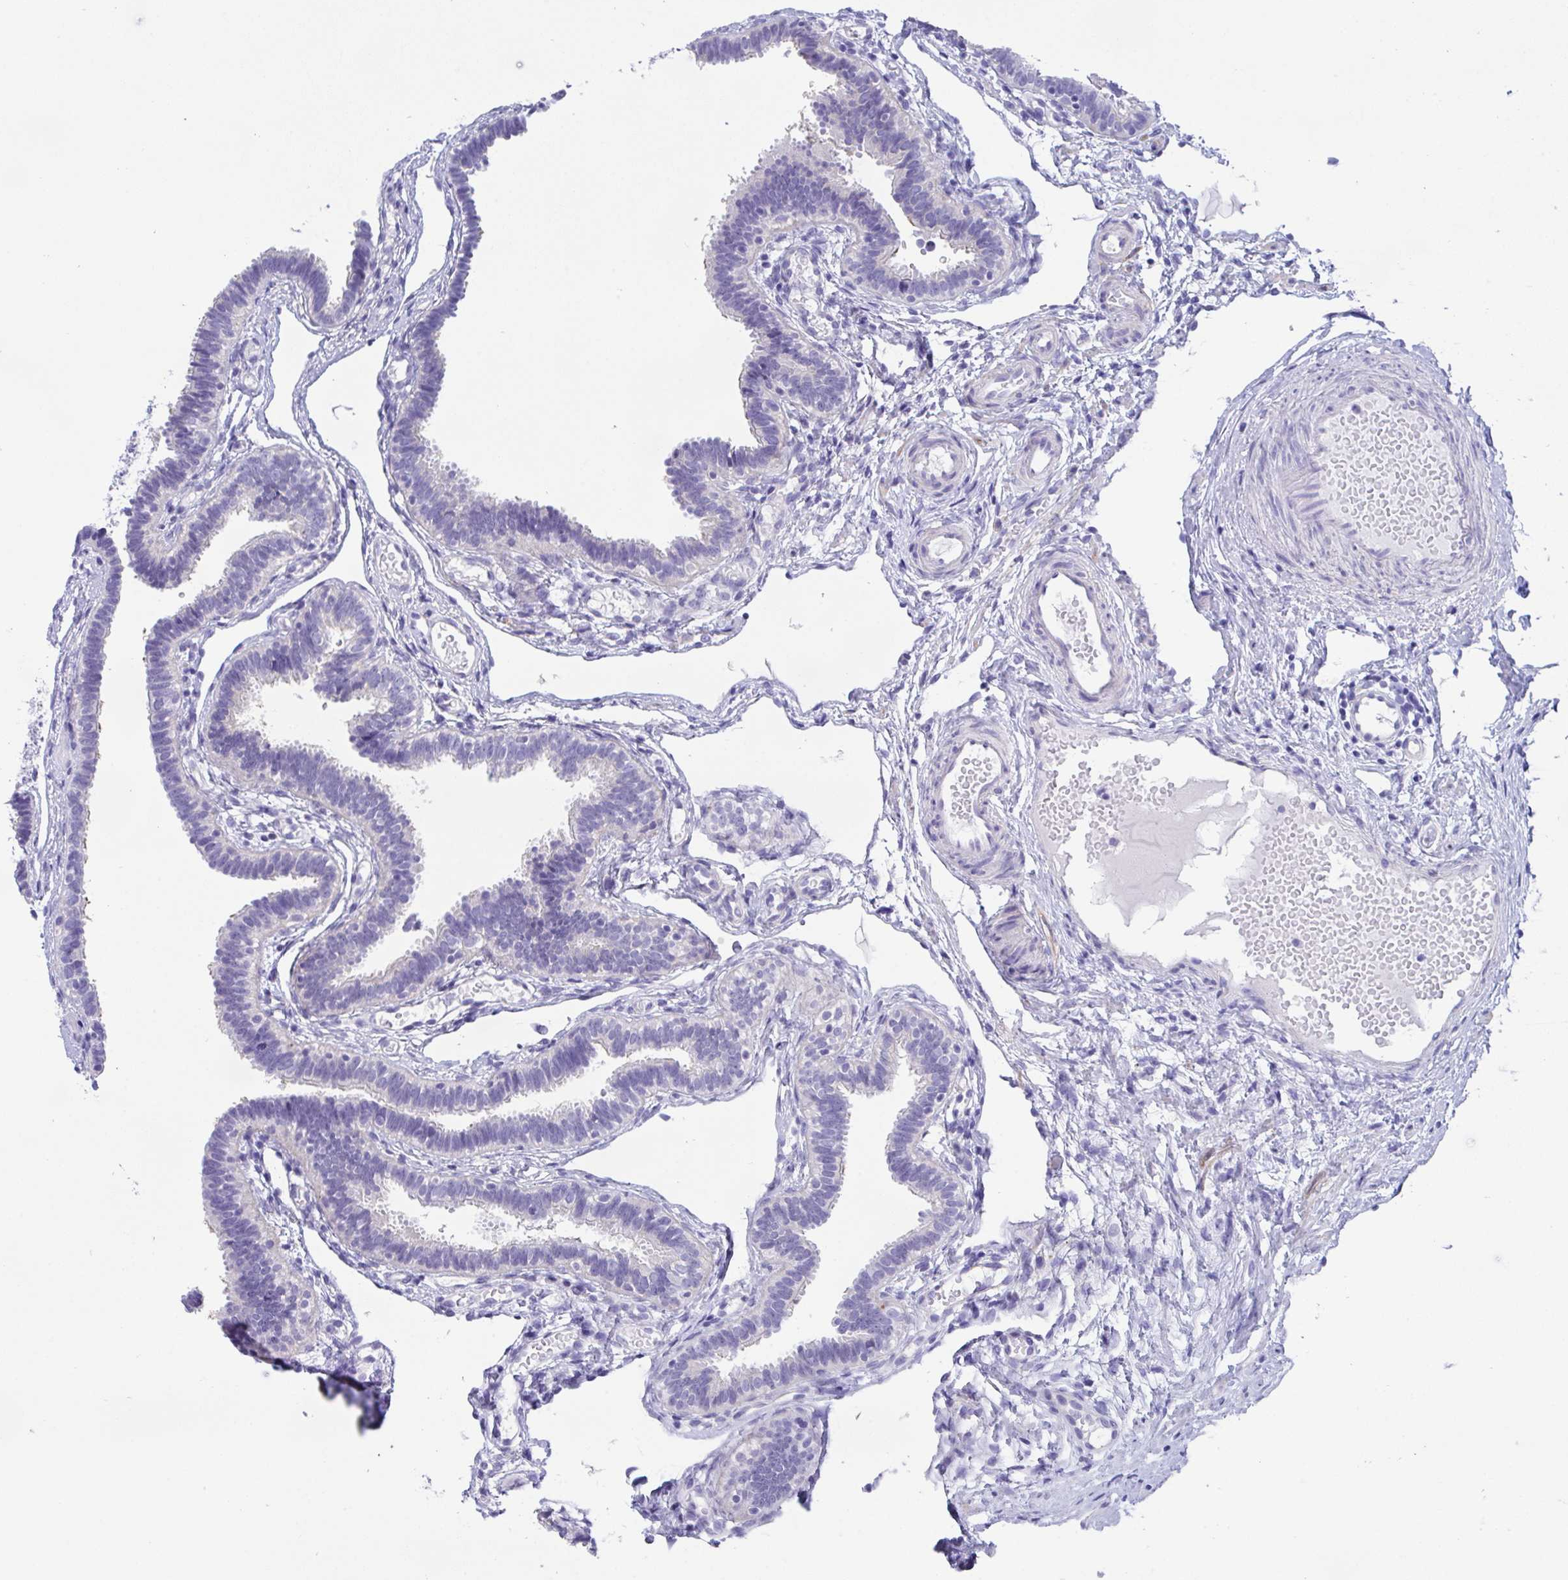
{"staining": {"intensity": "negative", "quantity": "none", "location": "none"}, "tissue": "fallopian tube", "cell_type": "Glandular cells", "image_type": "normal", "snomed": [{"axis": "morphology", "description": "Normal tissue, NOS"}, {"axis": "topography", "description": "Fallopian tube"}], "caption": "The IHC image has no significant expression in glandular cells of fallopian tube. The staining is performed using DAB (3,3'-diaminobenzidine) brown chromogen with nuclei counter-stained in using hematoxylin.", "gene": "TMEM106B", "patient": {"sex": "female", "age": 37}}